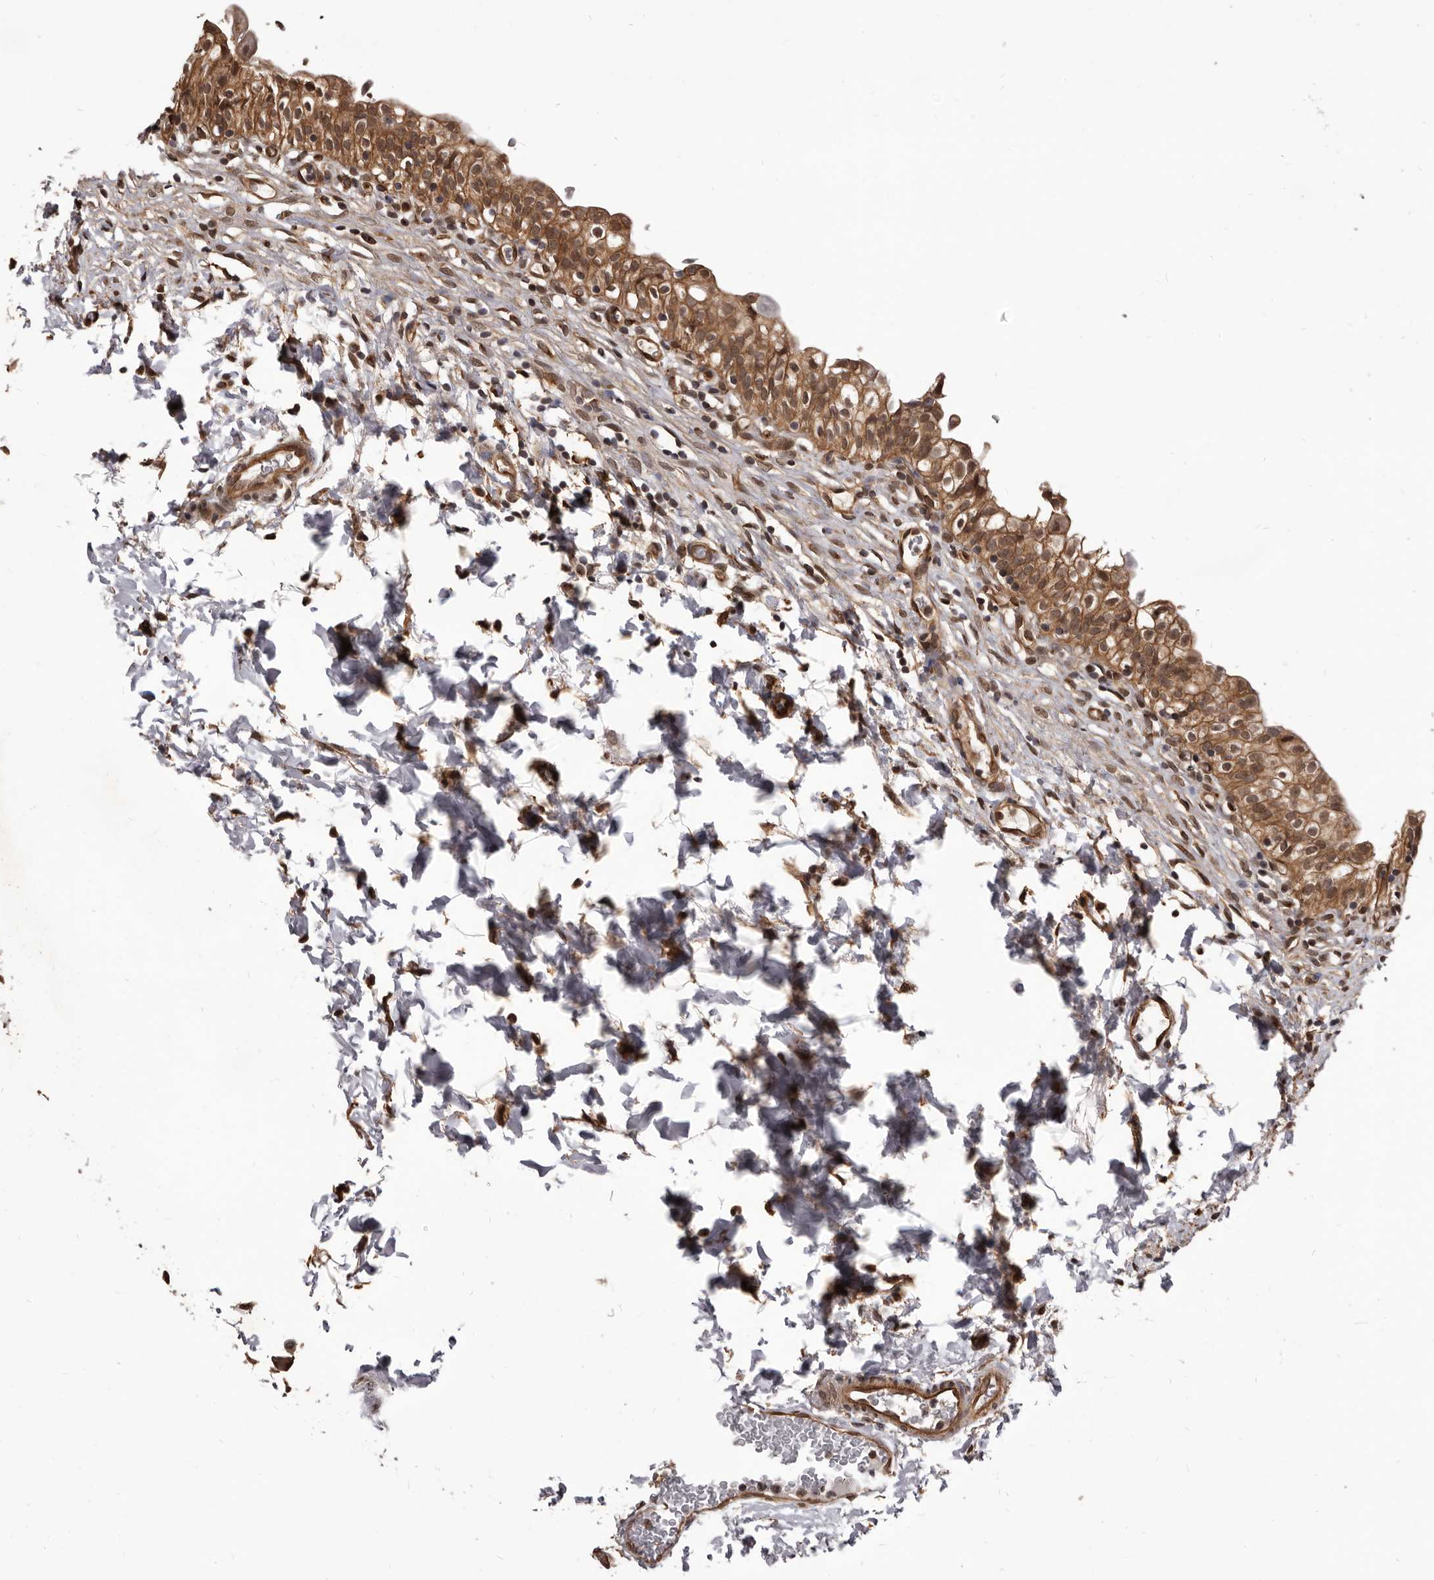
{"staining": {"intensity": "strong", "quantity": ">75%", "location": "cytoplasmic/membranous,nuclear"}, "tissue": "urinary bladder", "cell_type": "Urothelial cells", "image_type": "normal", "snomed": [{"axis": "morphology", "description": "Normal tissue, NOS"}, {"axis": "topography", "description": "Urinary bladder"}], "caption": "This image displays IHC staining of benign human urinary bladder, with high strong cytoplasmic/membranous,nuclear staining in approximately >75% of urothelial cells.", "gene": "ADAMTS20", "patient": {"sex": "male", "age": 55}}